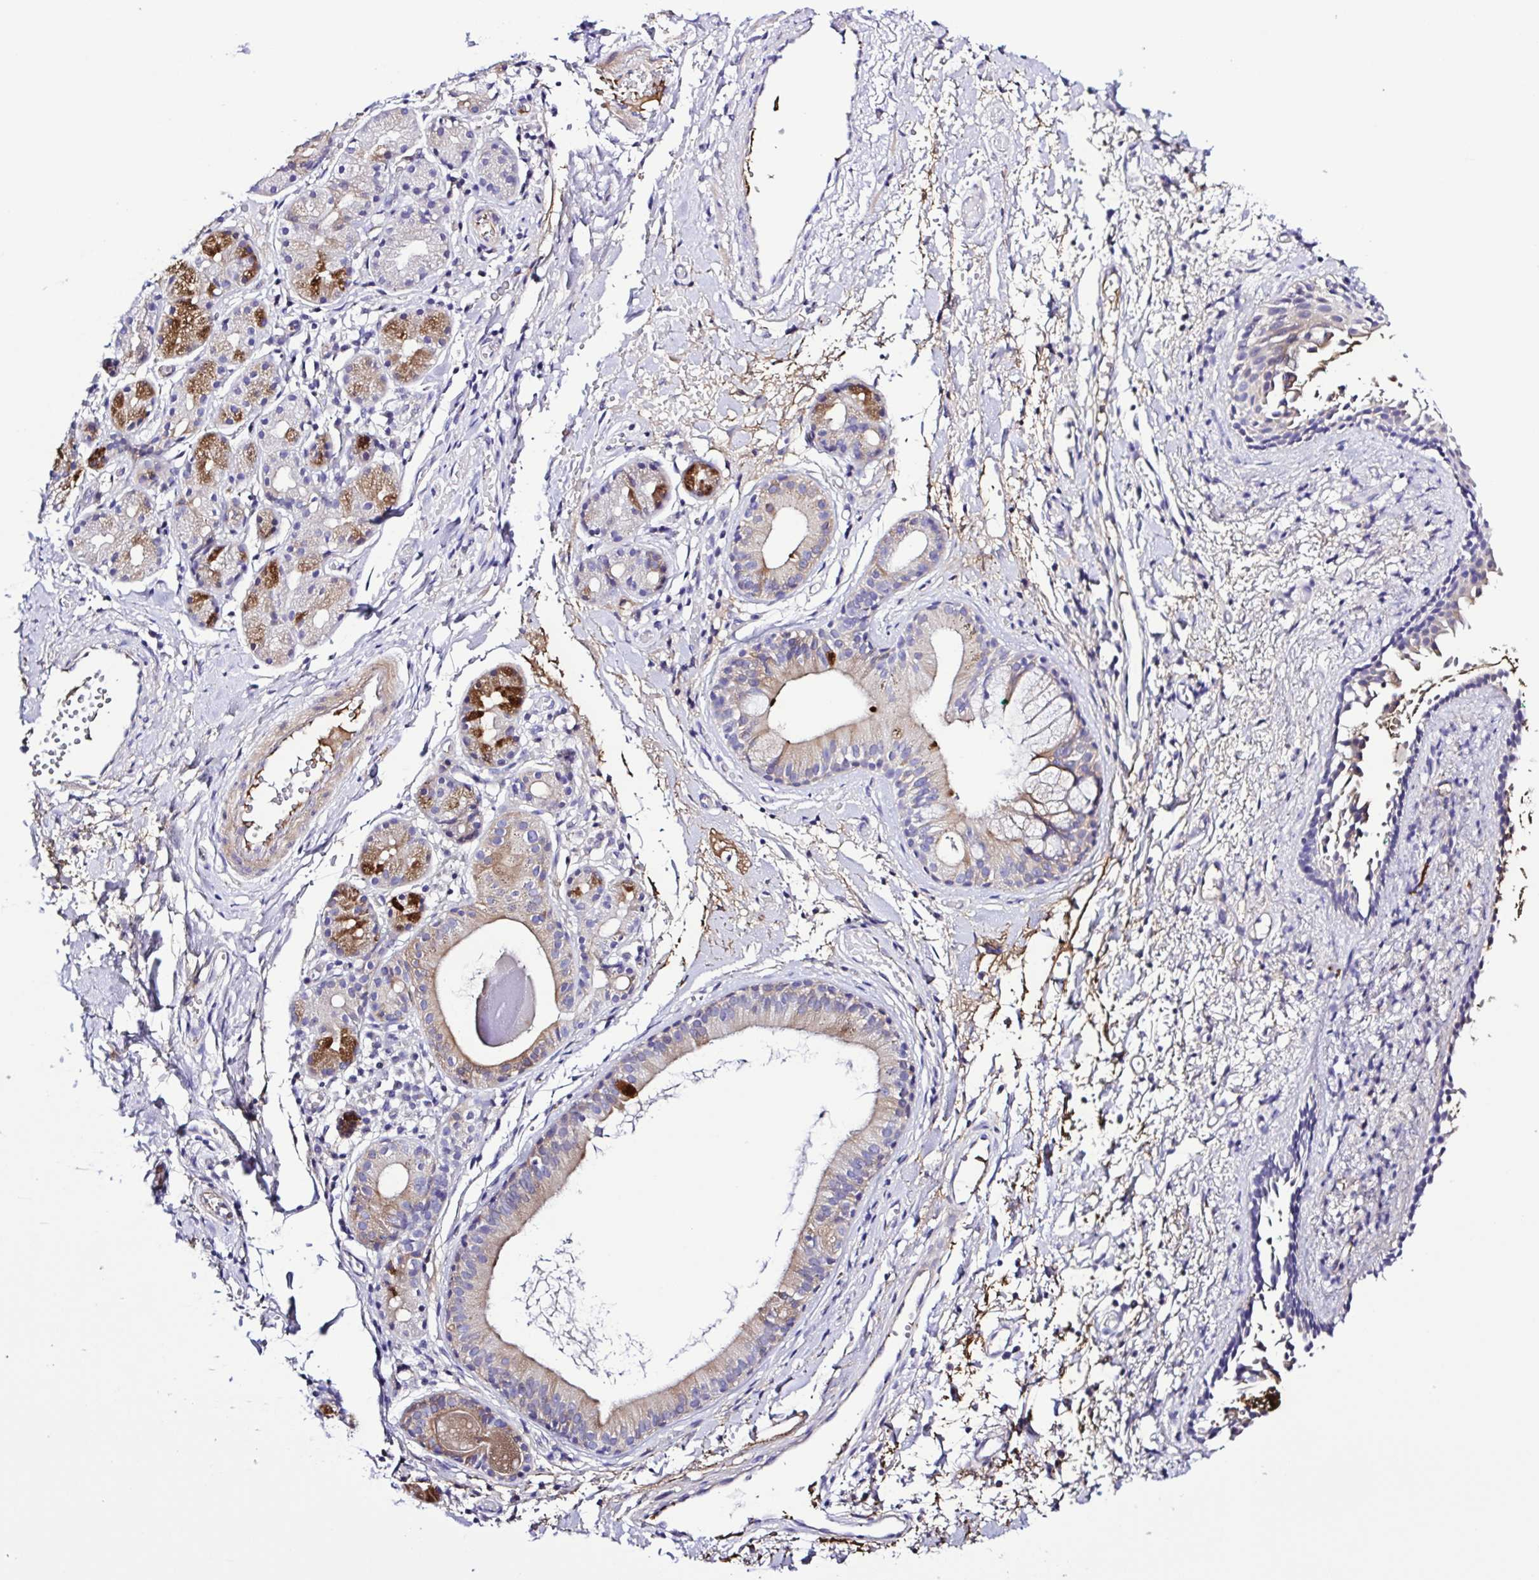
{"staining": {"intensity": "weak", "quantity": "<25%", "location": "cytoplasmic/membranous"}, "tissue": "nasopharynx", "cell_type": "Respiratory epithelial cells", "image_type": "normal", "snomed": [{"axis": "morphology", "description": "Normal tissue, NOS"}, {"axis": "morphology", "description": "Basal cell carcinoma"}, {"axis": "topography", "description": "Cartilage tissue"}, {"axis": "topography", "description": "Nasopharynx"}, {"axis": "topography", "description": "Oral tissue"}], "caption": "The histopathology image exhibits no staining of respiratory epithelial cells in unremarkable nasopharynx. (DAB immunohistochemistry (IHC) with hematoxylin counter stain).", "gene": "GABBR2", "patient": {"sex": "female", "age": 77}}